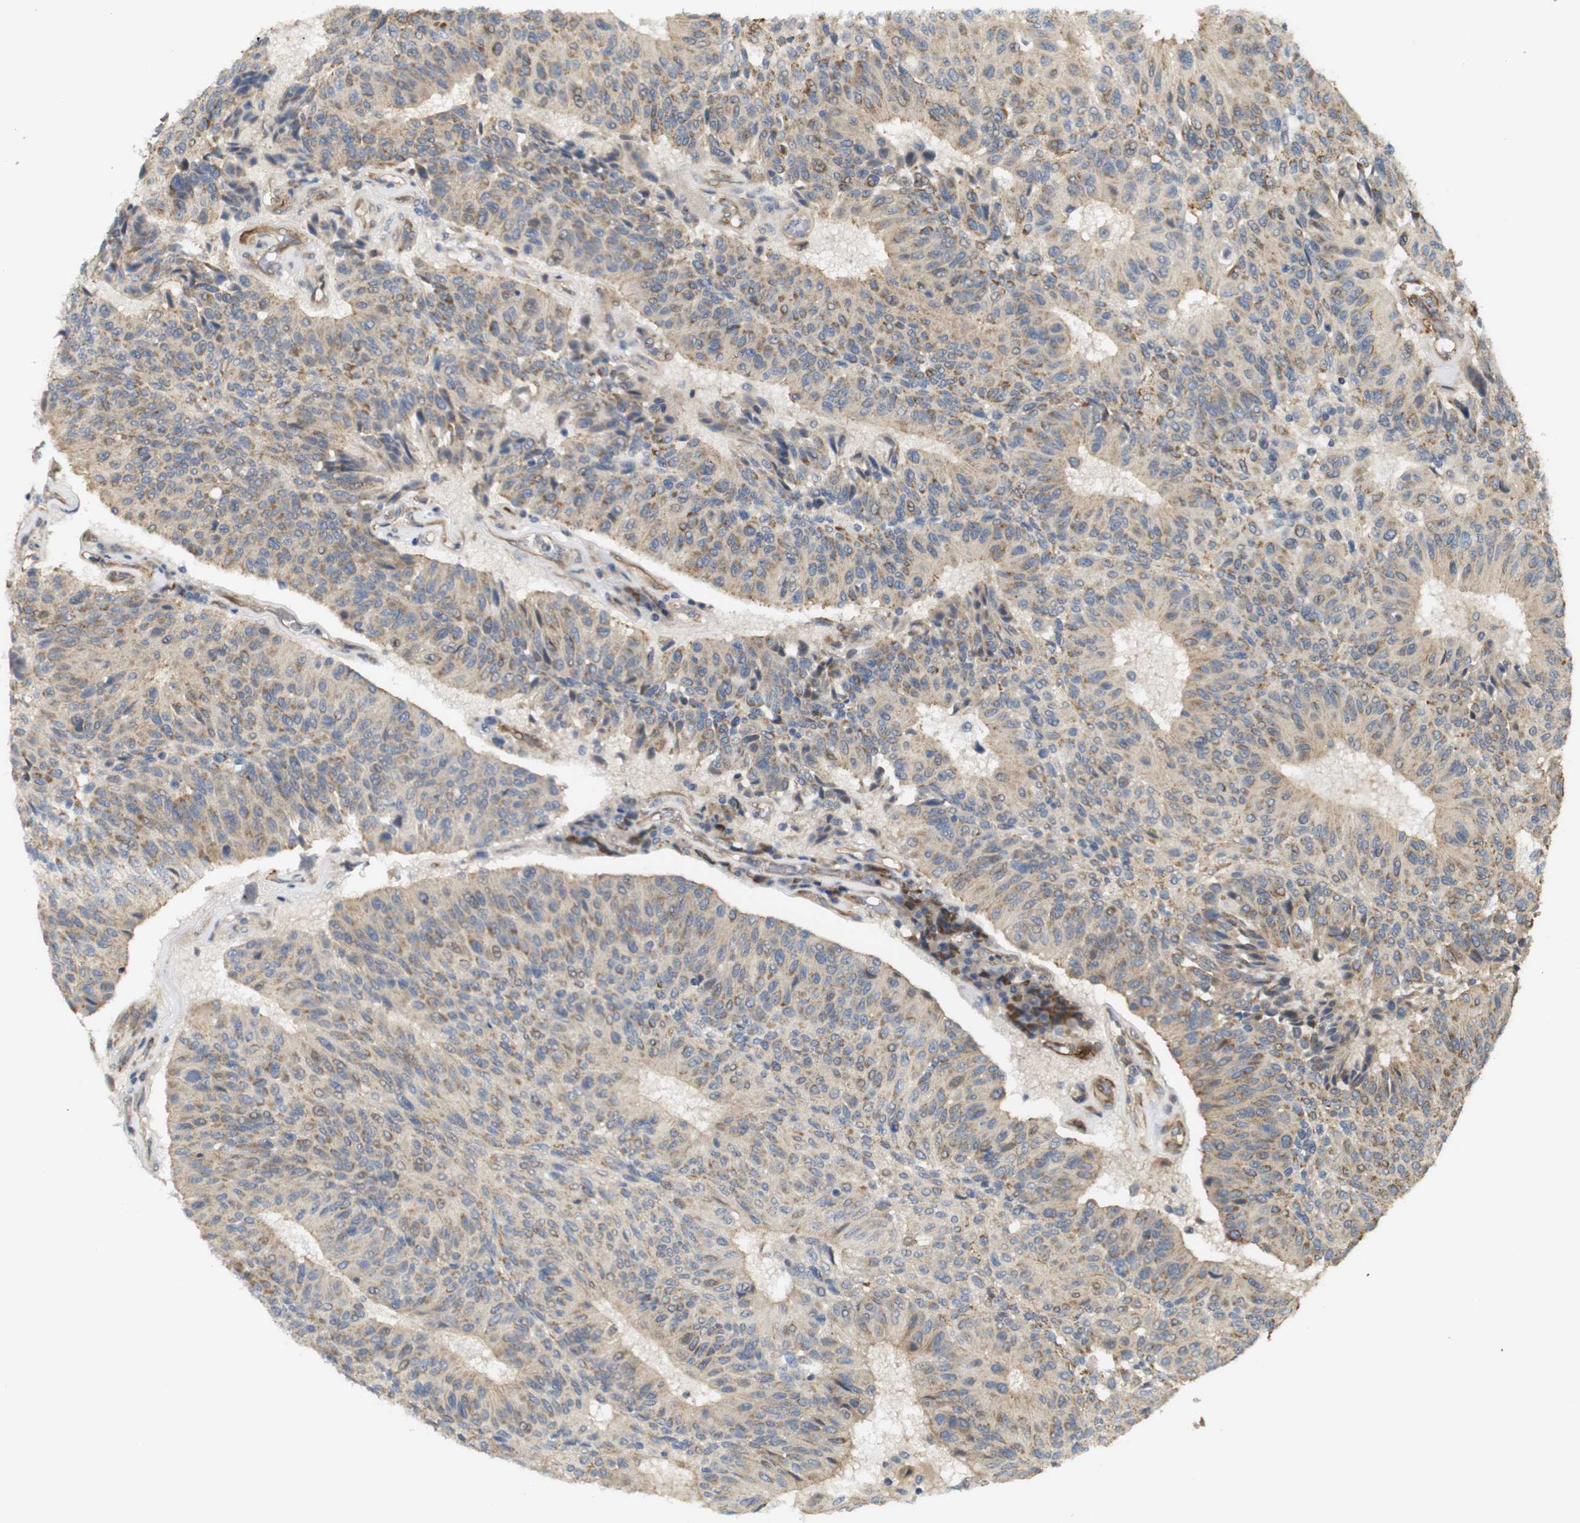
{"staining": {"intensity": "moderate", "quantity": "25%-75%", "location": "cytoplasmic/membranous"}, "tissue": "urothelial cancer", "cell_type": "Tumor cells", "image_type": "cancer", "snomed": [{"axis": "morphology", "description": "Urothelial carcinoma, High grade"}, {"axis": "topography", "description": "Urinary bladder"}], "caption": "This micrograph reveals immunohistochemistry (IHC) staining of urothelial carcinoma (high-grade), with medium moderate cytoplasmic/membranous expression in approximately 25%-75% of tumor cells.", "gene": "RPTOR", "patient": {"sex": "male", "age": 66}}